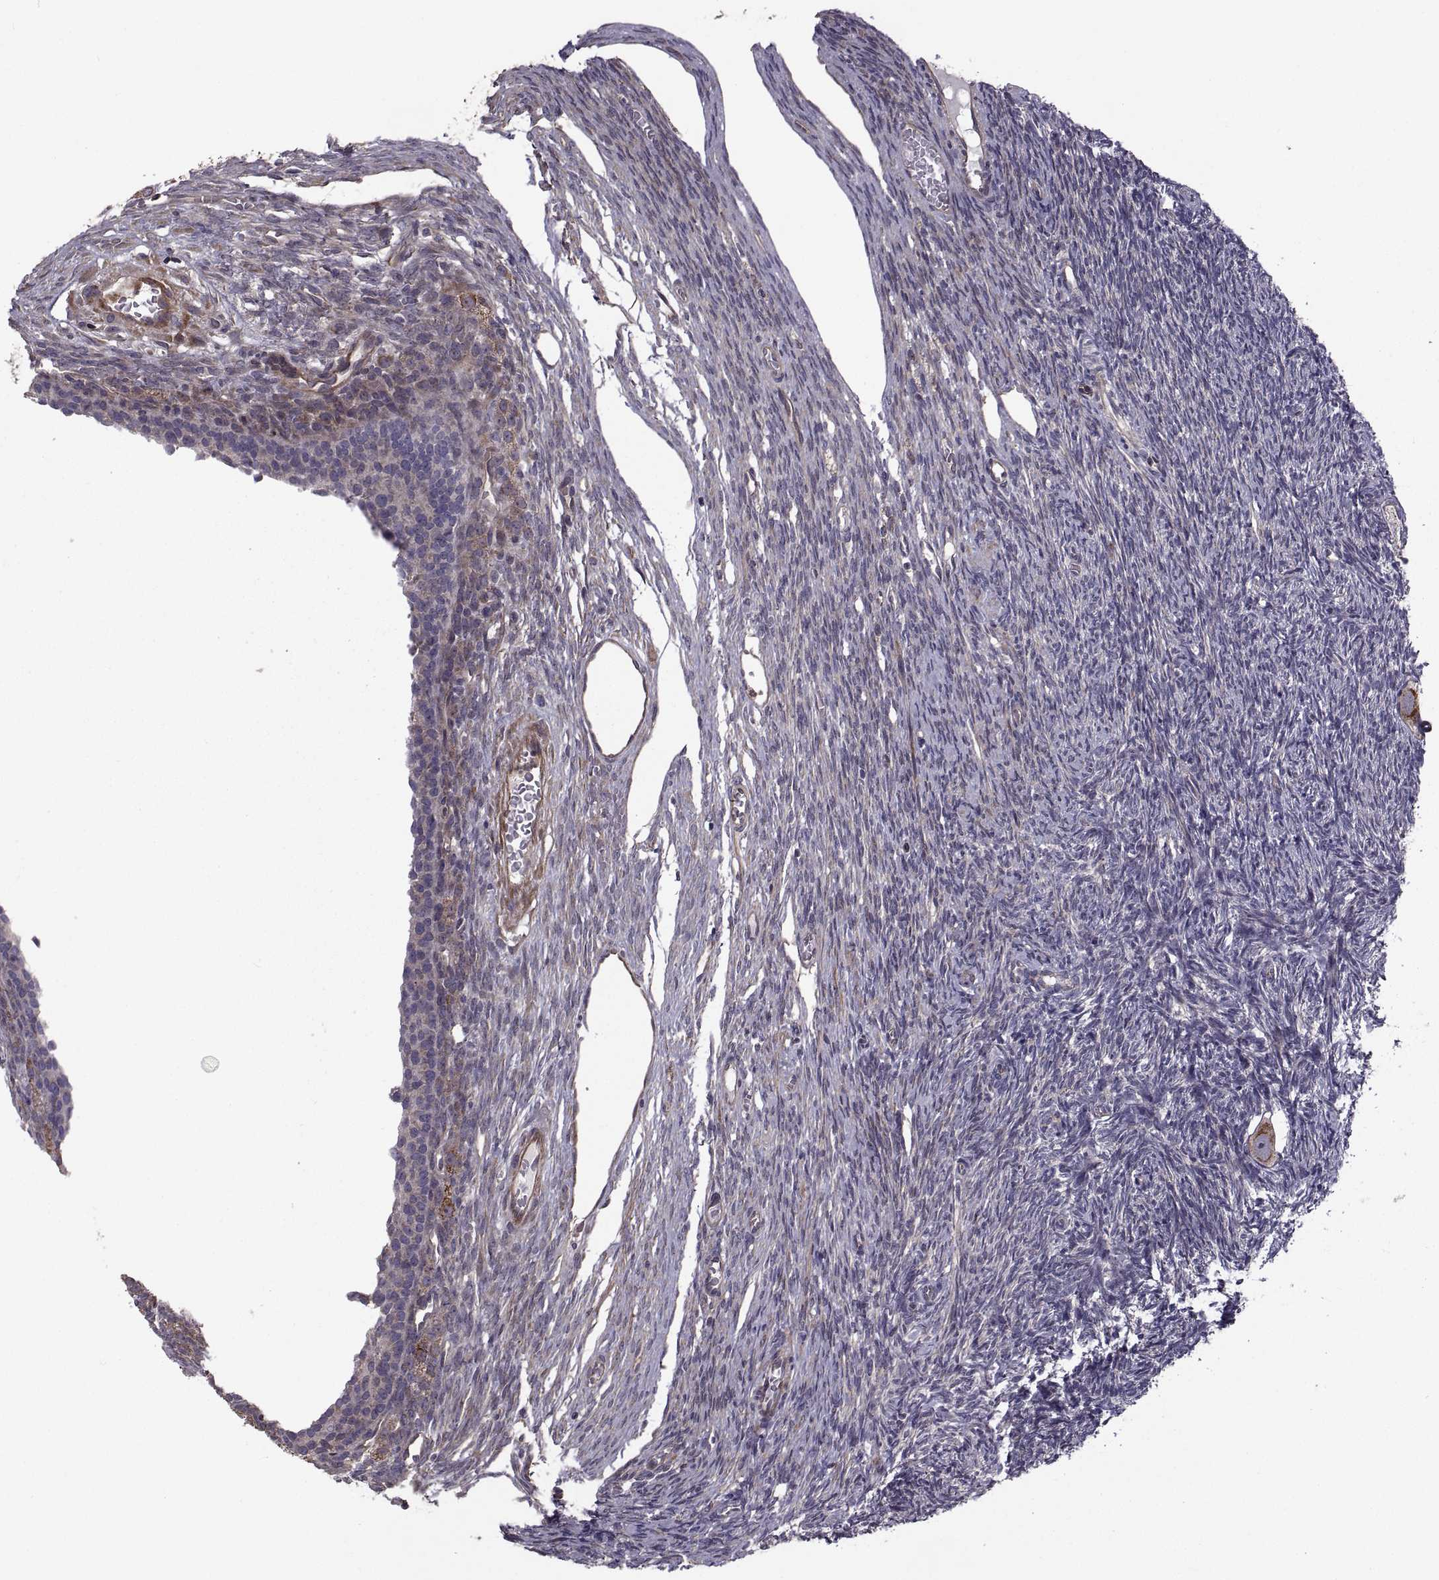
{"staining": {"intensity": "negative", "quantity": "none", "location": "none"}, "tissue": "ovary", "cell_type": "Ovarian stroma cells", "image_type": "normal", "snomed": [{"axis": "morphology", "description": "Normal tissue, NOS"}, {"axis": "topography", "description": "Ovary"}], "caption": "Protein analysis of normal ovary displays no significant staining in ovarian stroma cells. (DAB IHC visualized using brightfield microscopy, high magnification).", "gene": "PMM2", "patient": {"sex": "female", "age": 27}}